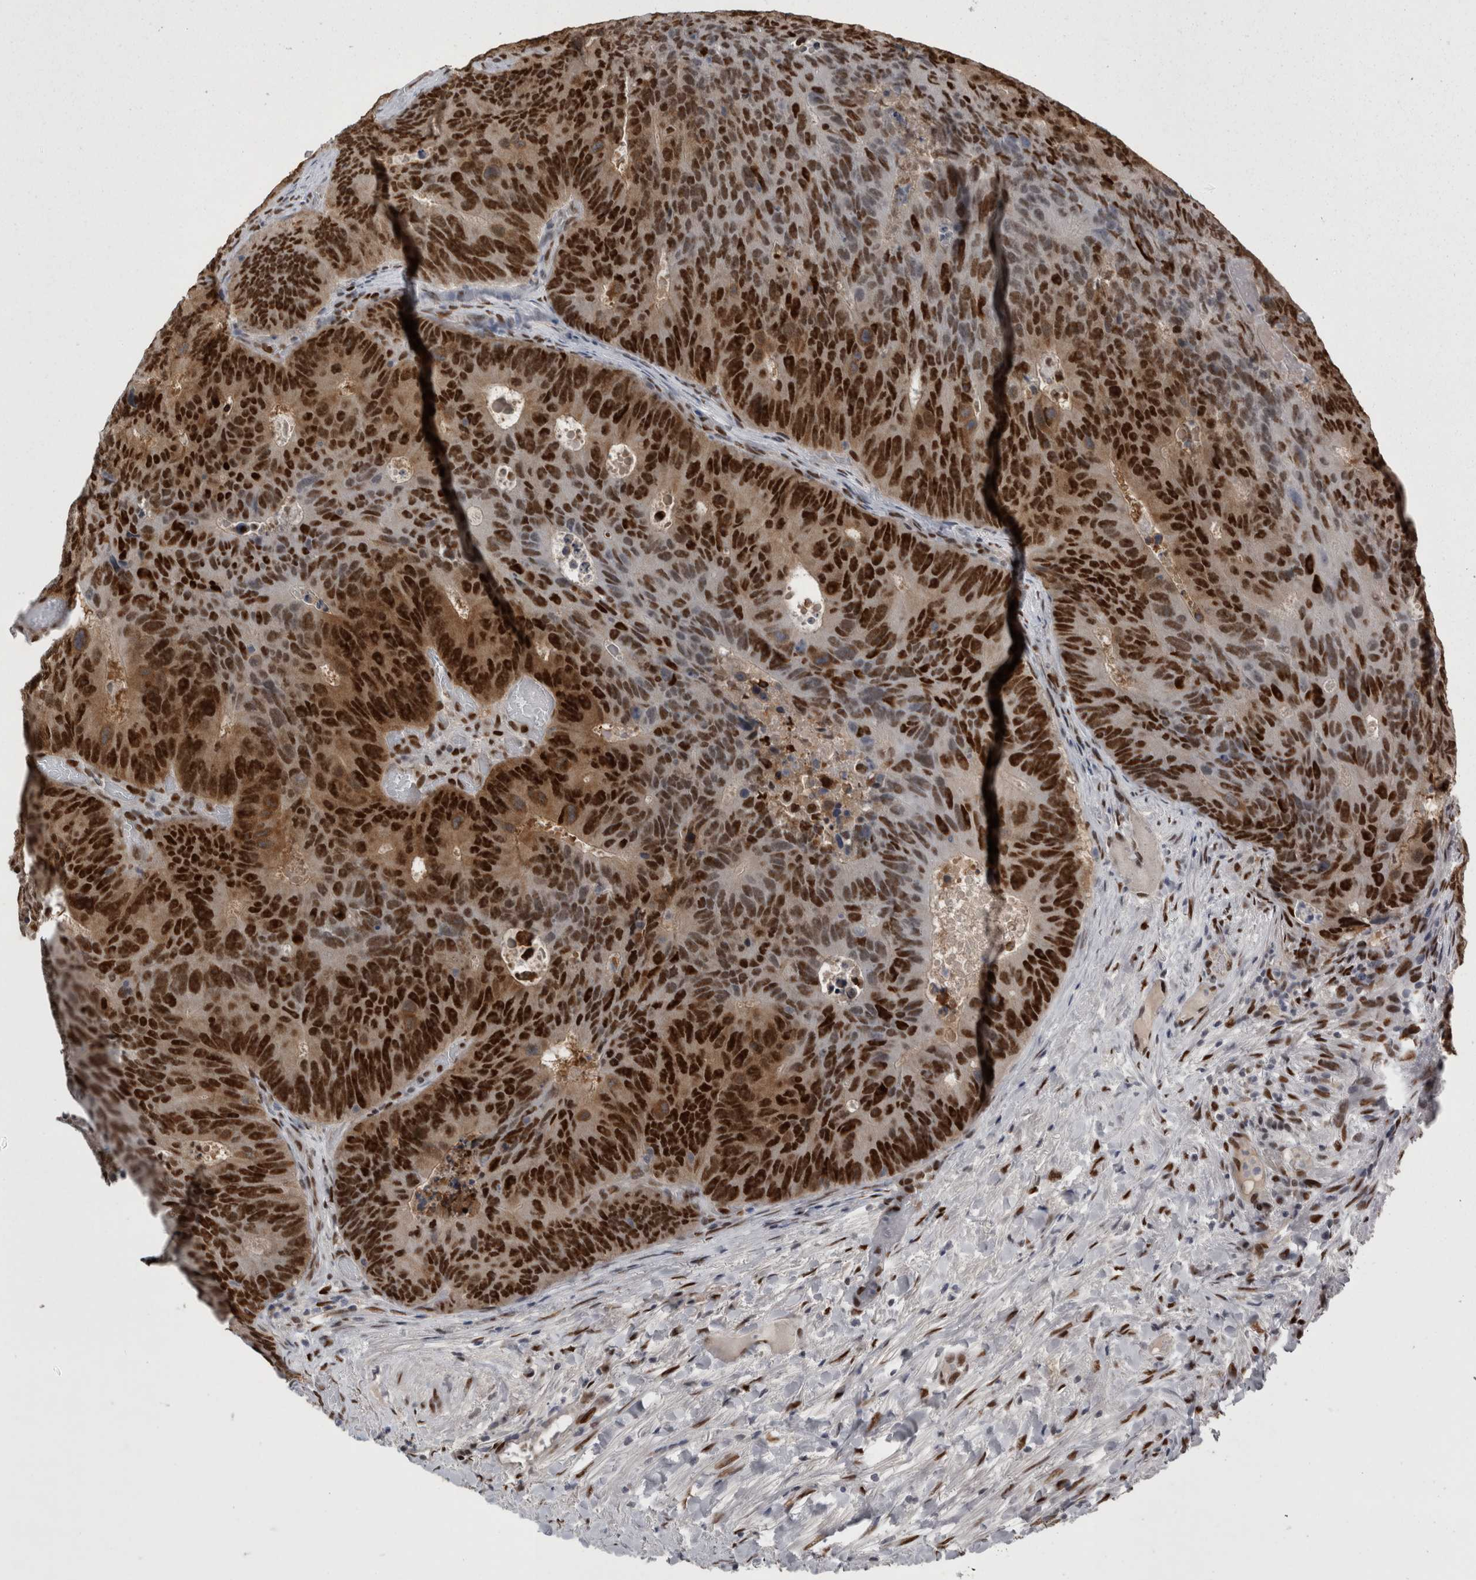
{"staining": {"intensity": "strong", "quantity": ">75%", "location": "nuclear"}, "tissue": "colorectal cancer", "cell_type": "Tumor cells", "image_type": "cancer", "snomed": [{"axis": "morphology", "description": "Adenocarcinoma, NOS"}, {"axis": "topography", "description": "Colon"}], "caption": "IHC photomicrograph of colorectal adenocarcinoma stained for a protein (brown), which demonstrates high levels of strong nuclear positivity in about >75% of tumor cells.", "gene": "C1orf54", "patient": {"sex": "male", "age": 87}}